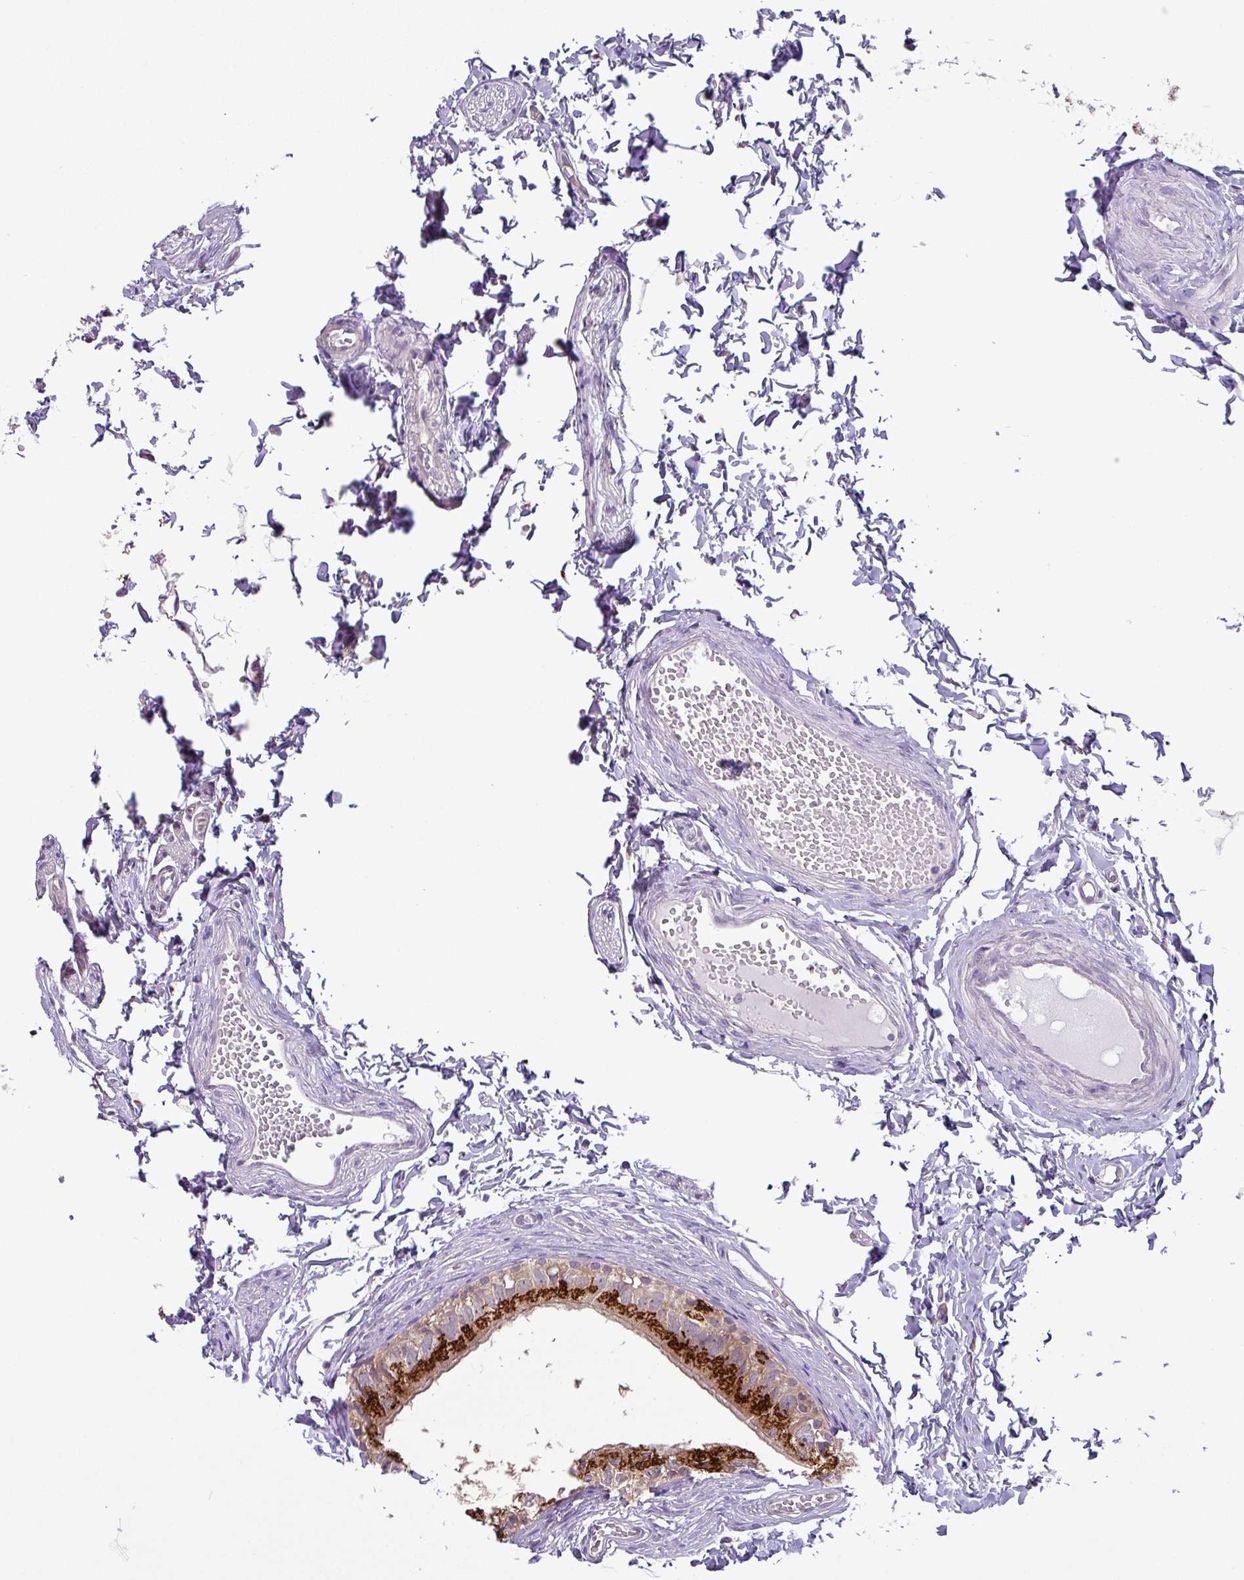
{"staining": {"intensity": "strong", "quantity": ">75%", "location": "cytoplasmic/membranous"}, "tissue": "epididymis", "cell_type": "Glandular cells", "image_type": "normal", "snomed": [{"axis": "morphology", "description": "Normal tissue, NOS"}, {"axis": "topography", "description": "Epididymis"}], "caption": "The histopathology image displays staining of unremarkable epididymis, revealing strong cytoplasmic/membranous protein positivity (brown color) within glandular cells.", "gene": "GALNT12", "patient": {"sex": "male", "age": 37}}